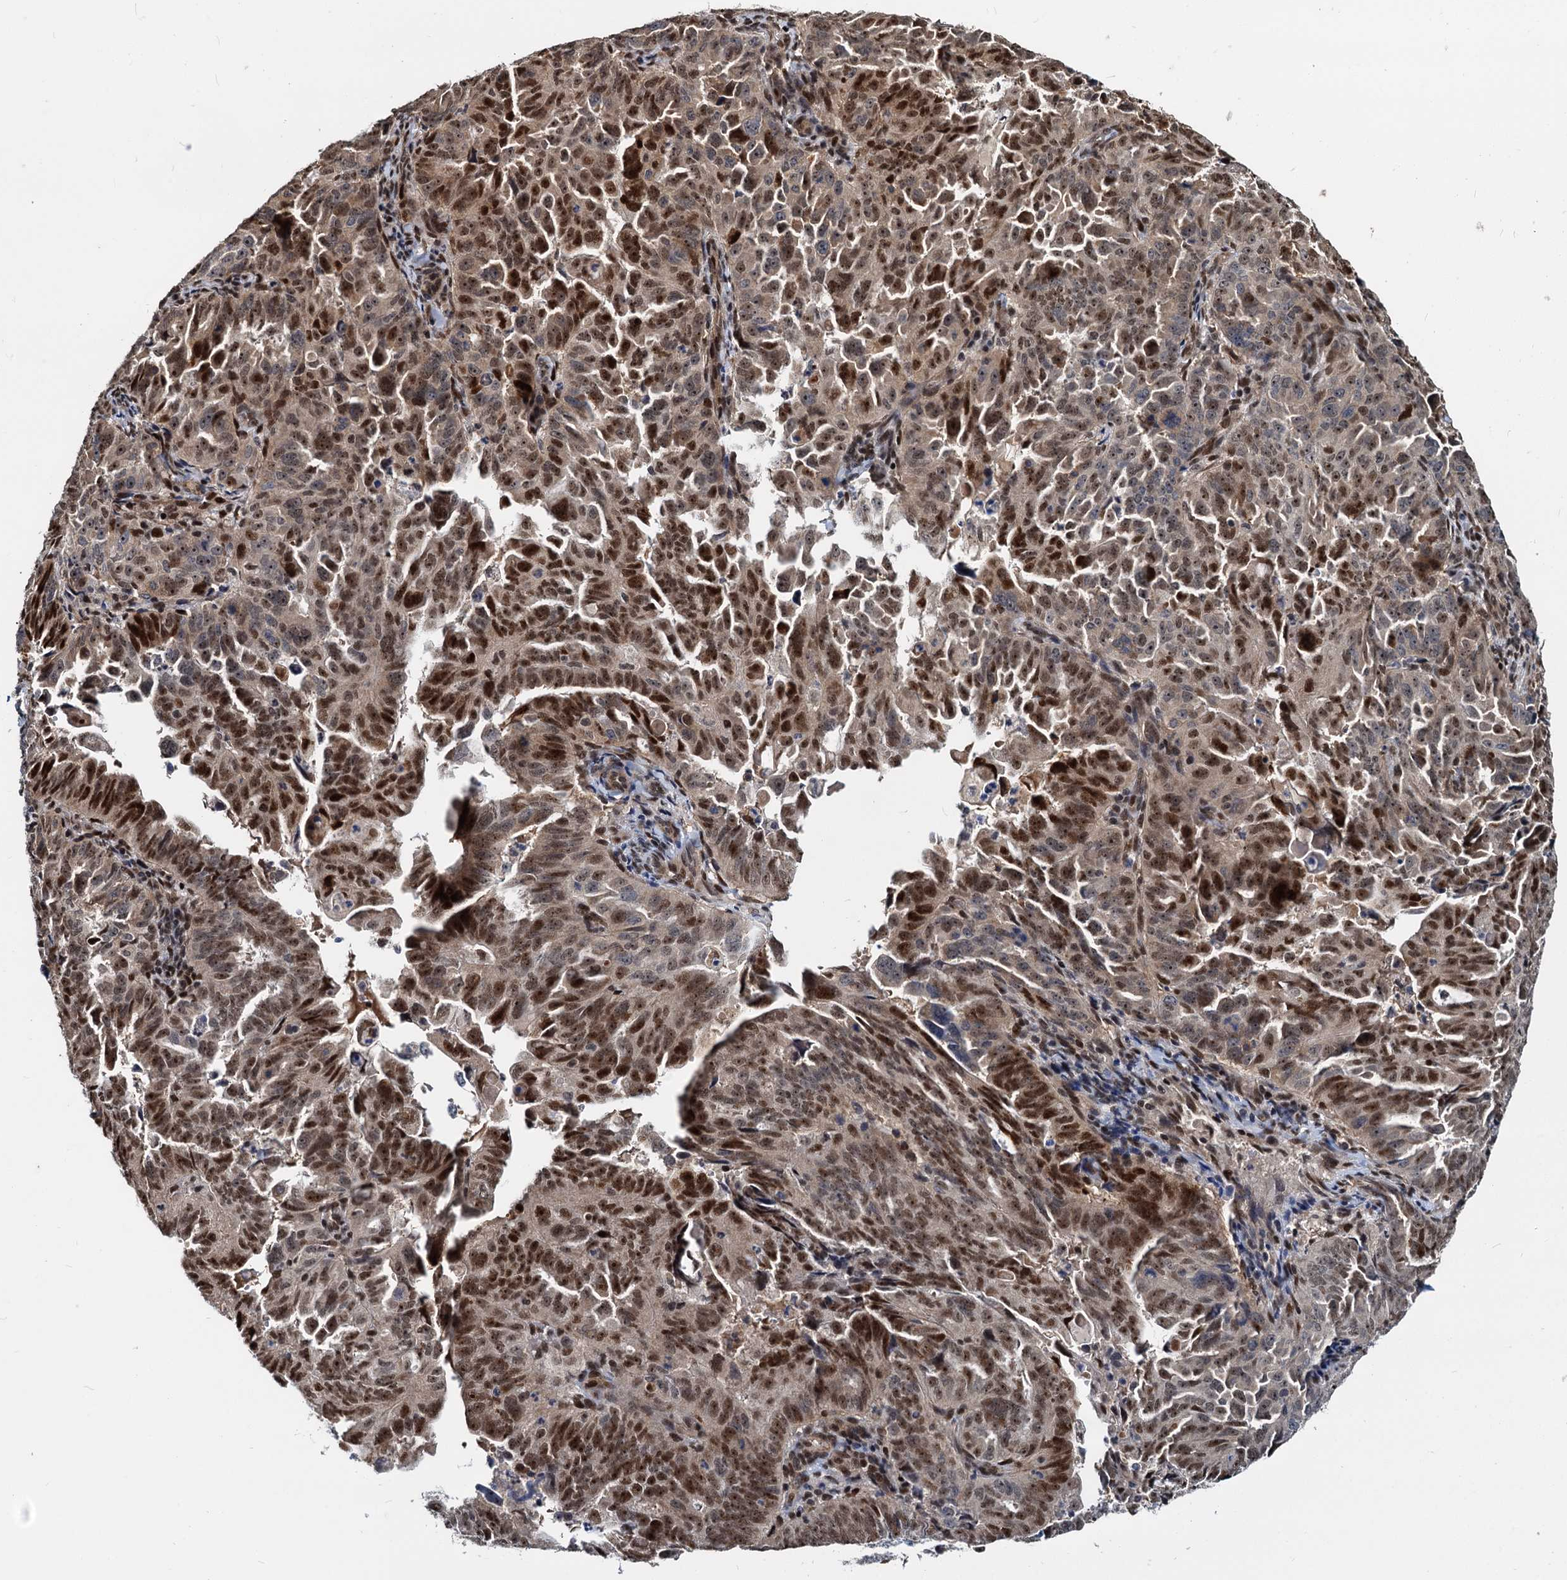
{"staining": {"intensity": "moderate", "quantity": ">75%", "location": "nuclear"}, "tissue": "endometrial cancer", "cell_type": "Tumor cells", "image_type": "cancer", "snomed": [{"axis": "morphology", "description": "Adenocarcinoma, NOS"}, {"axis": "topography", "description": "Endometrium"}], "caption": "Immunohistochemical staining of human adenocarcinoma (endometrial) exhibits medium levels of moderate nuclear protein positivity in approximately >75% of tumor cells. (IHC, brightfield microscopy, high magnification).", "gene": "UBLCP1", "patient": {"sex": "female", "age": 65}}